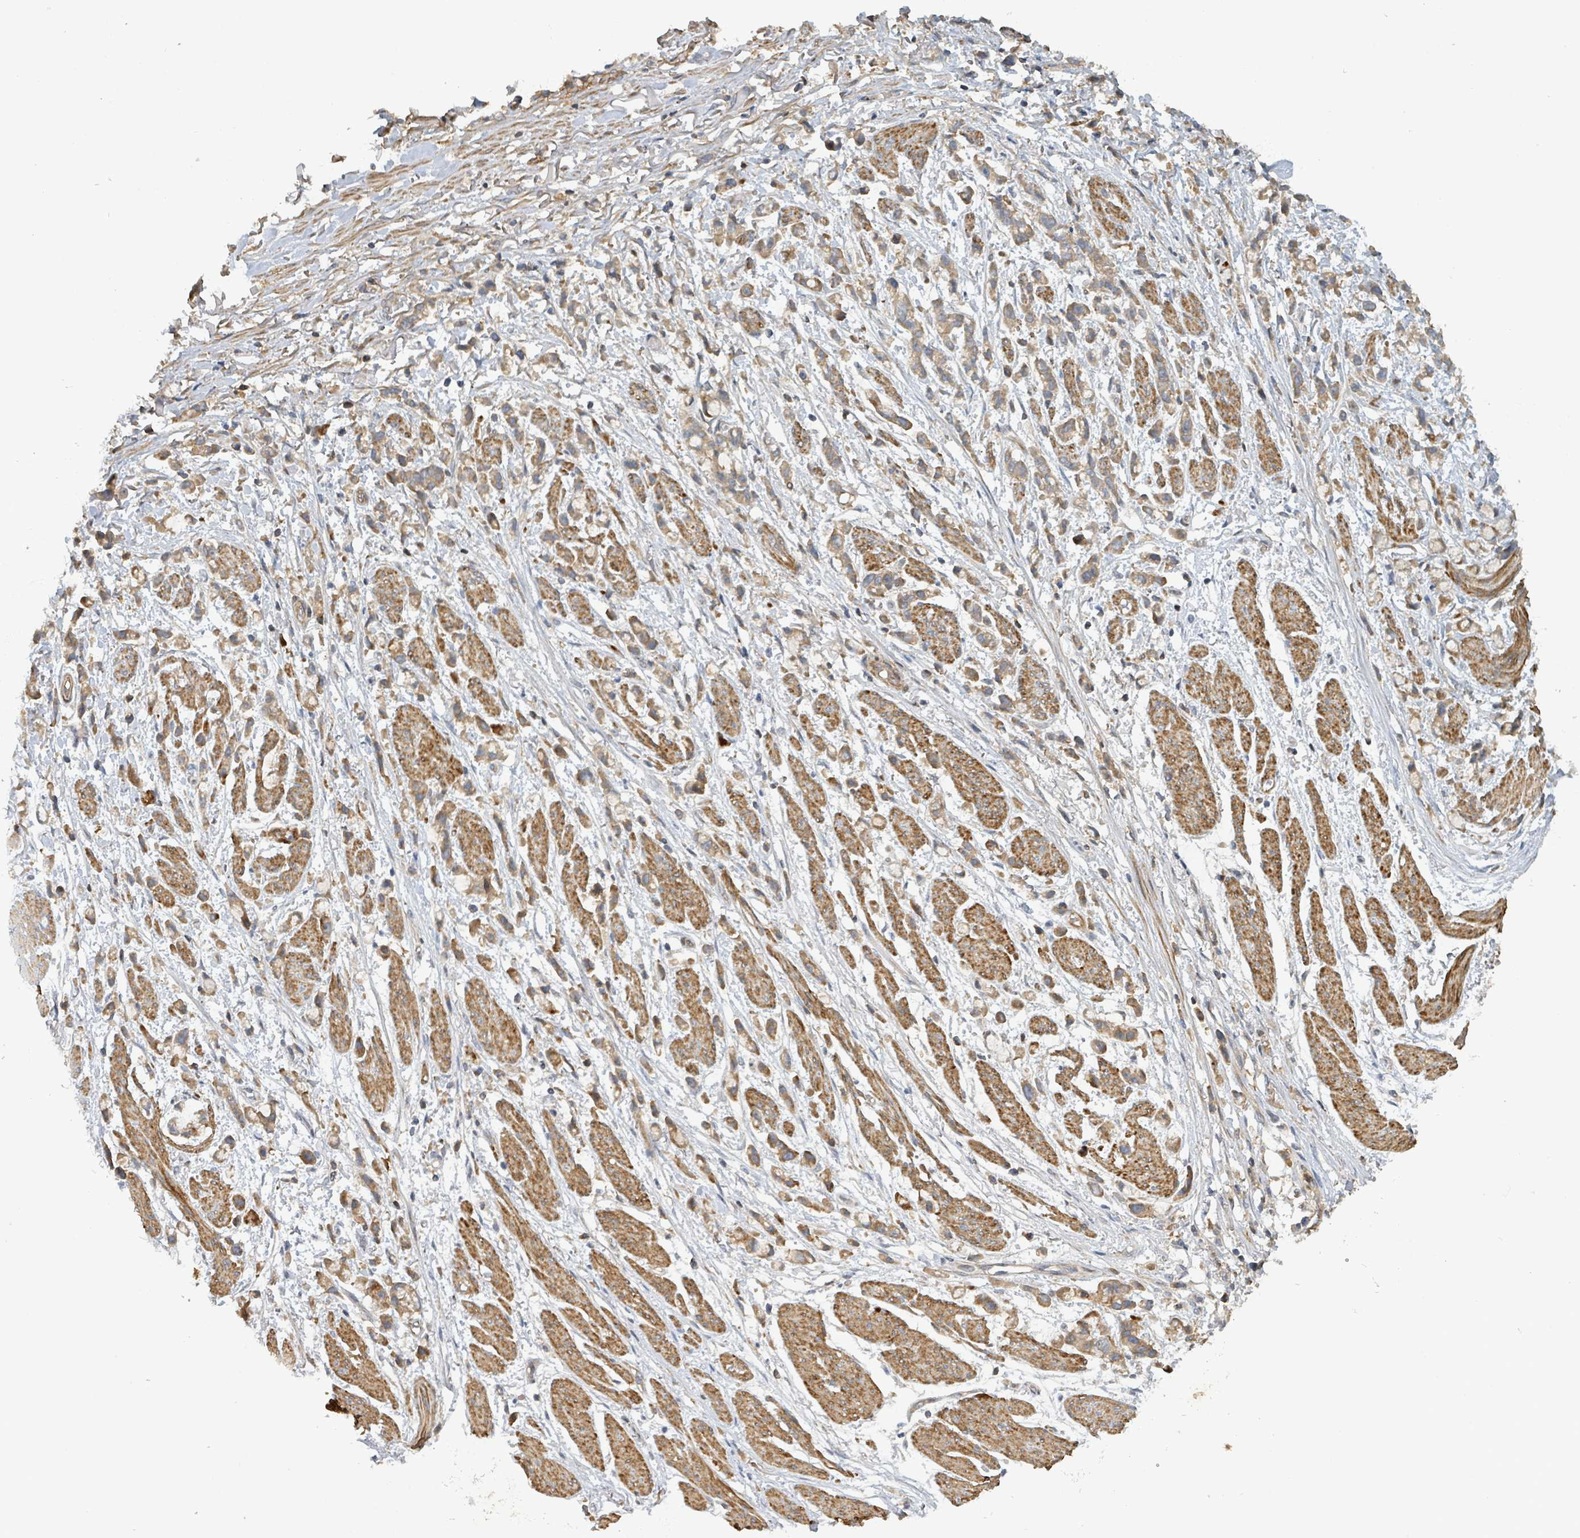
{"staining": {"intensity": "weak", "quantity": ">75%", "location": "cytoplasmic/membranous"}, "tissue": "stomach cancer", "cell_type": "Tumor cells", "image_type": "cancer", "snomed": [{"axis": "morphology", "description": "Adenocarcinoma, NOS"}, {"axis": "topography", "description": "Stomach"}], "caption": "A low amount of weak cytoplasmic/membranous staining is seen in approximately >75% of tumor cells in adenocarcinoma (stomach) tissue. (IHC, brightfield microscopy, high magnification).", "gene": "STARD4", "patient": {"sex": "female", "age": 81}}